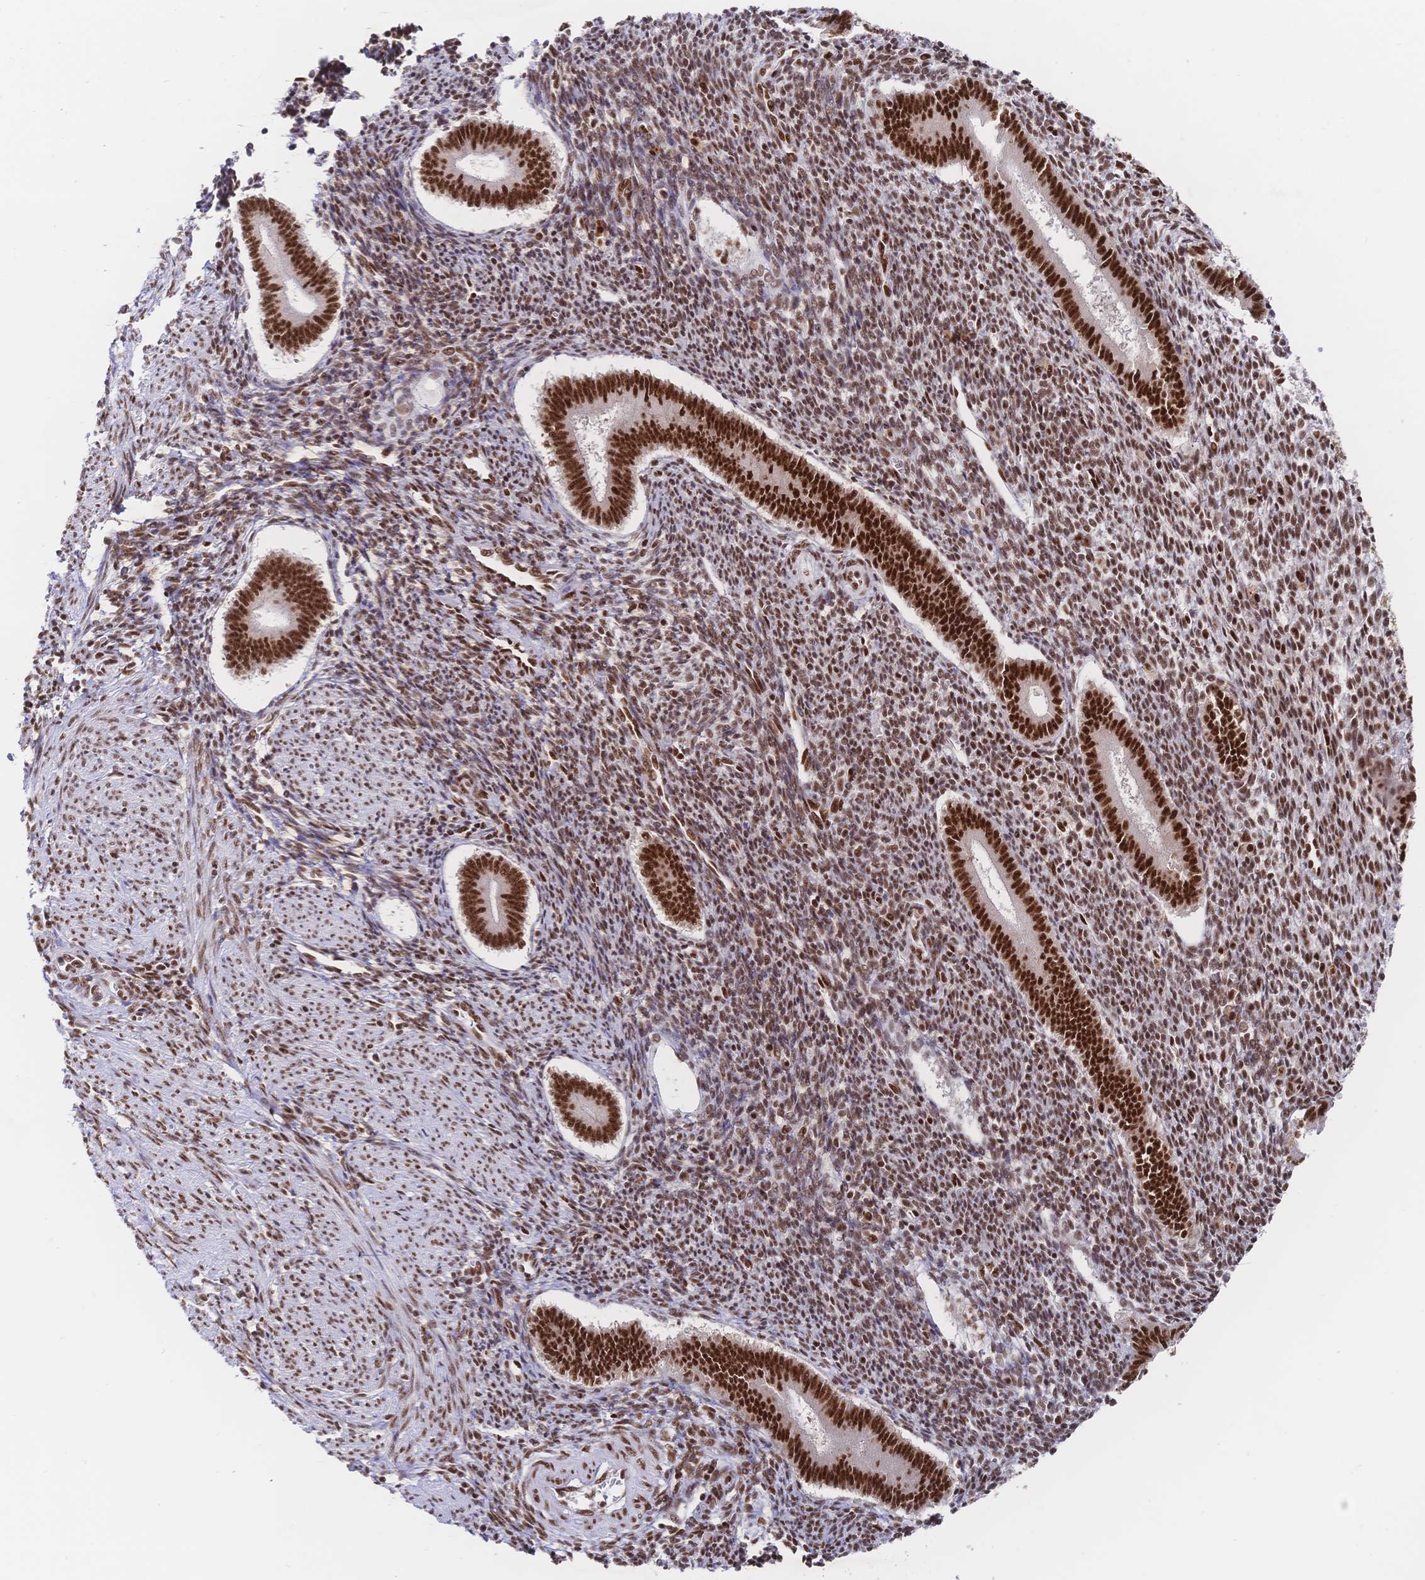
{"staining": {"intensity": "moderate", "quantity": ">75%", "location": "nuclear"}, "tissue": "endometrium", "cell_type": "Cells in endometrial stroma", "image_type": "normal", "snomed": [{"axis": "morphology", "description": "Normal tissue, NOS"}, {"axis": "topography", "description": "Endometrium"}], "caption": "Moderate nuclear protein positivity is seen in approximately >75% of cells in endometrial stroma in endometrium. Immunohistochemistry (ihc) stains the protein of interest in brown and the nuclei are stained blue.", "gene": "SRSF1", "patient": {"sex": "female", "age": 25}}